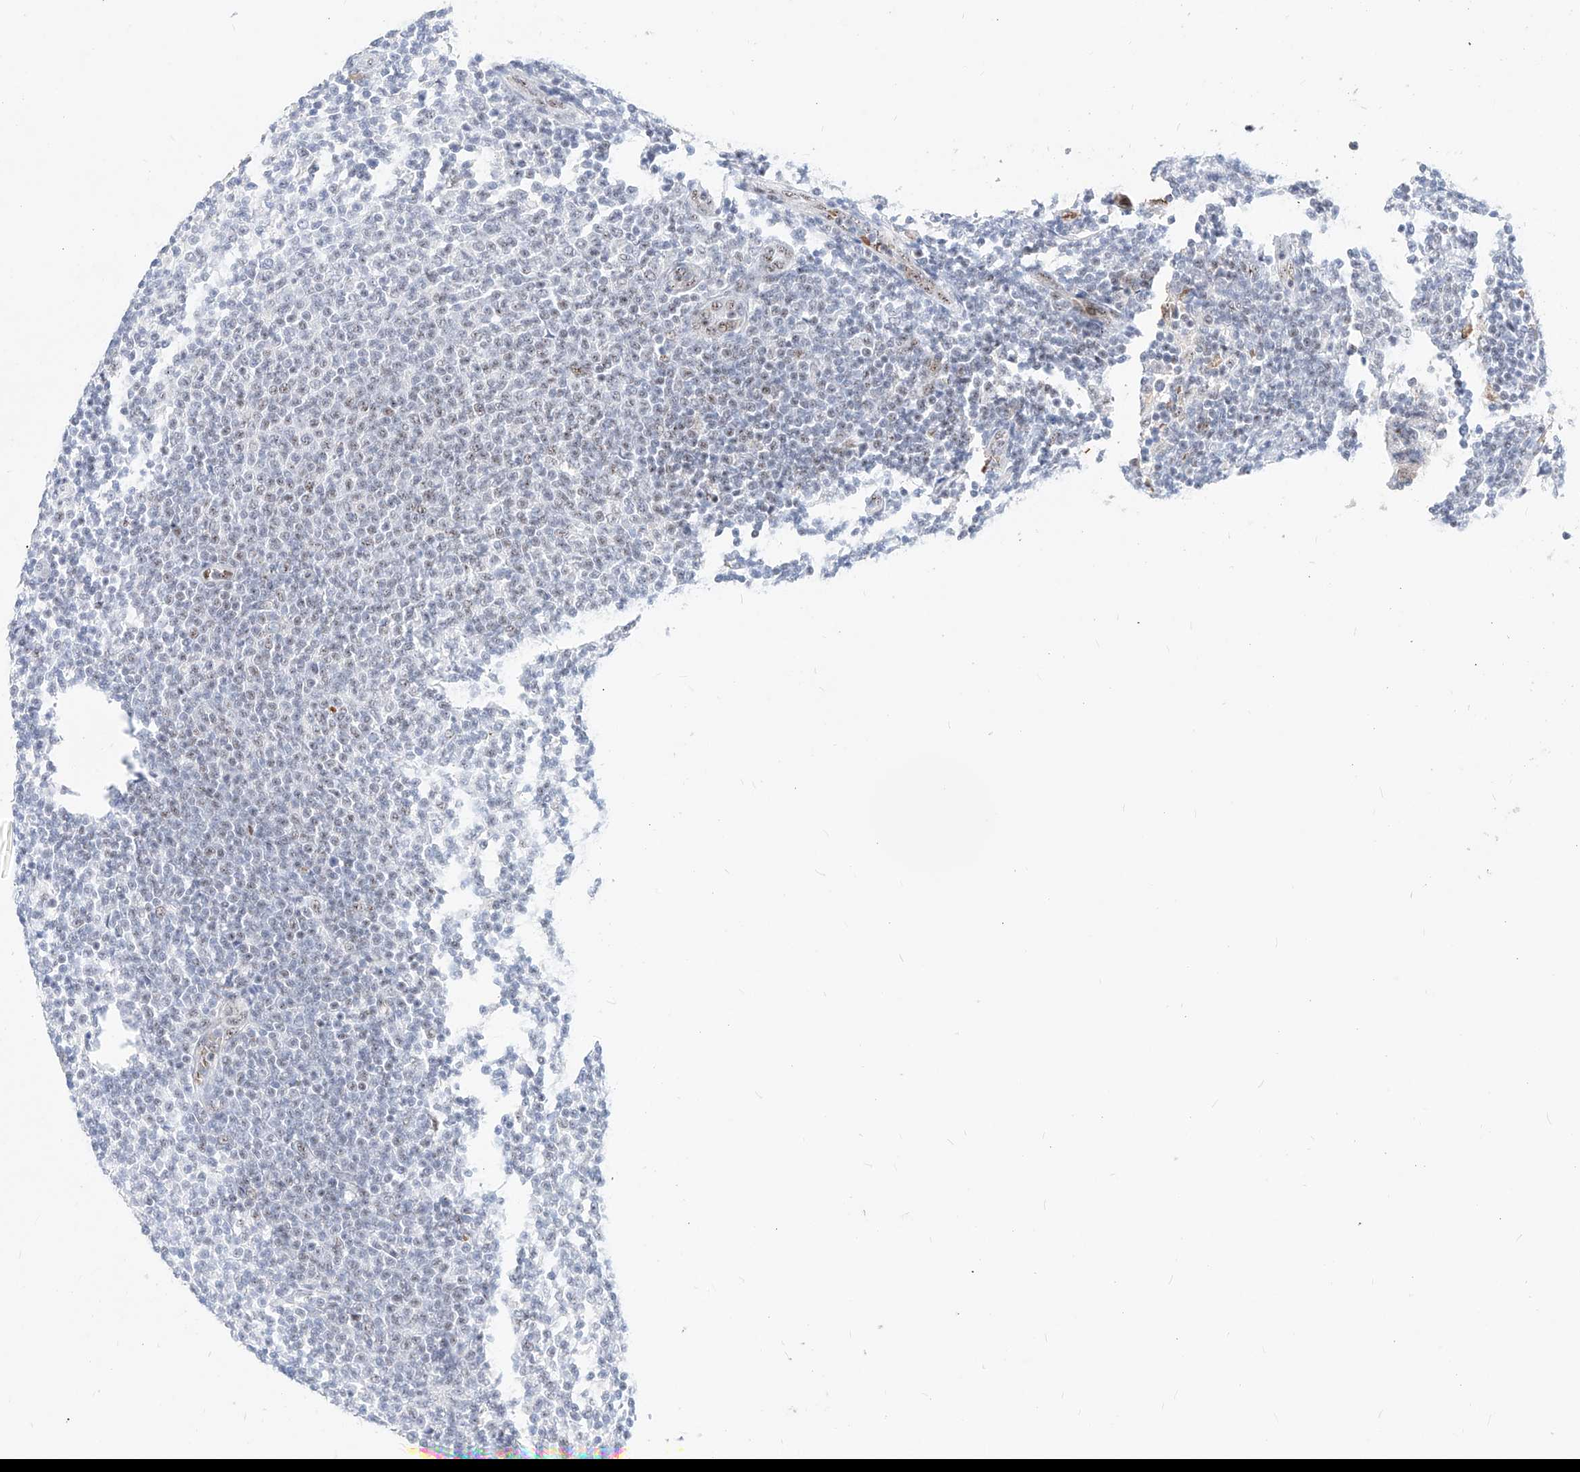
{"staining": {"intensity": "negative", "quantity": "none", "location": "none"}, "tissue": "lymphoma", "cell_type": "Tumor cells", "image_type": "cancer", "snomed": [{"axis": "morphology", "description": "Malignant lymphoma, non-Hodgkin's type, Low grade"}, {"axis": "topography", "description": "Lymph node"}], "caption": "Tumor cells are negative for brown protein staining in lymphoma.", "gene": "ZFP42", "patient": {"sex": "male", "age": 66}}